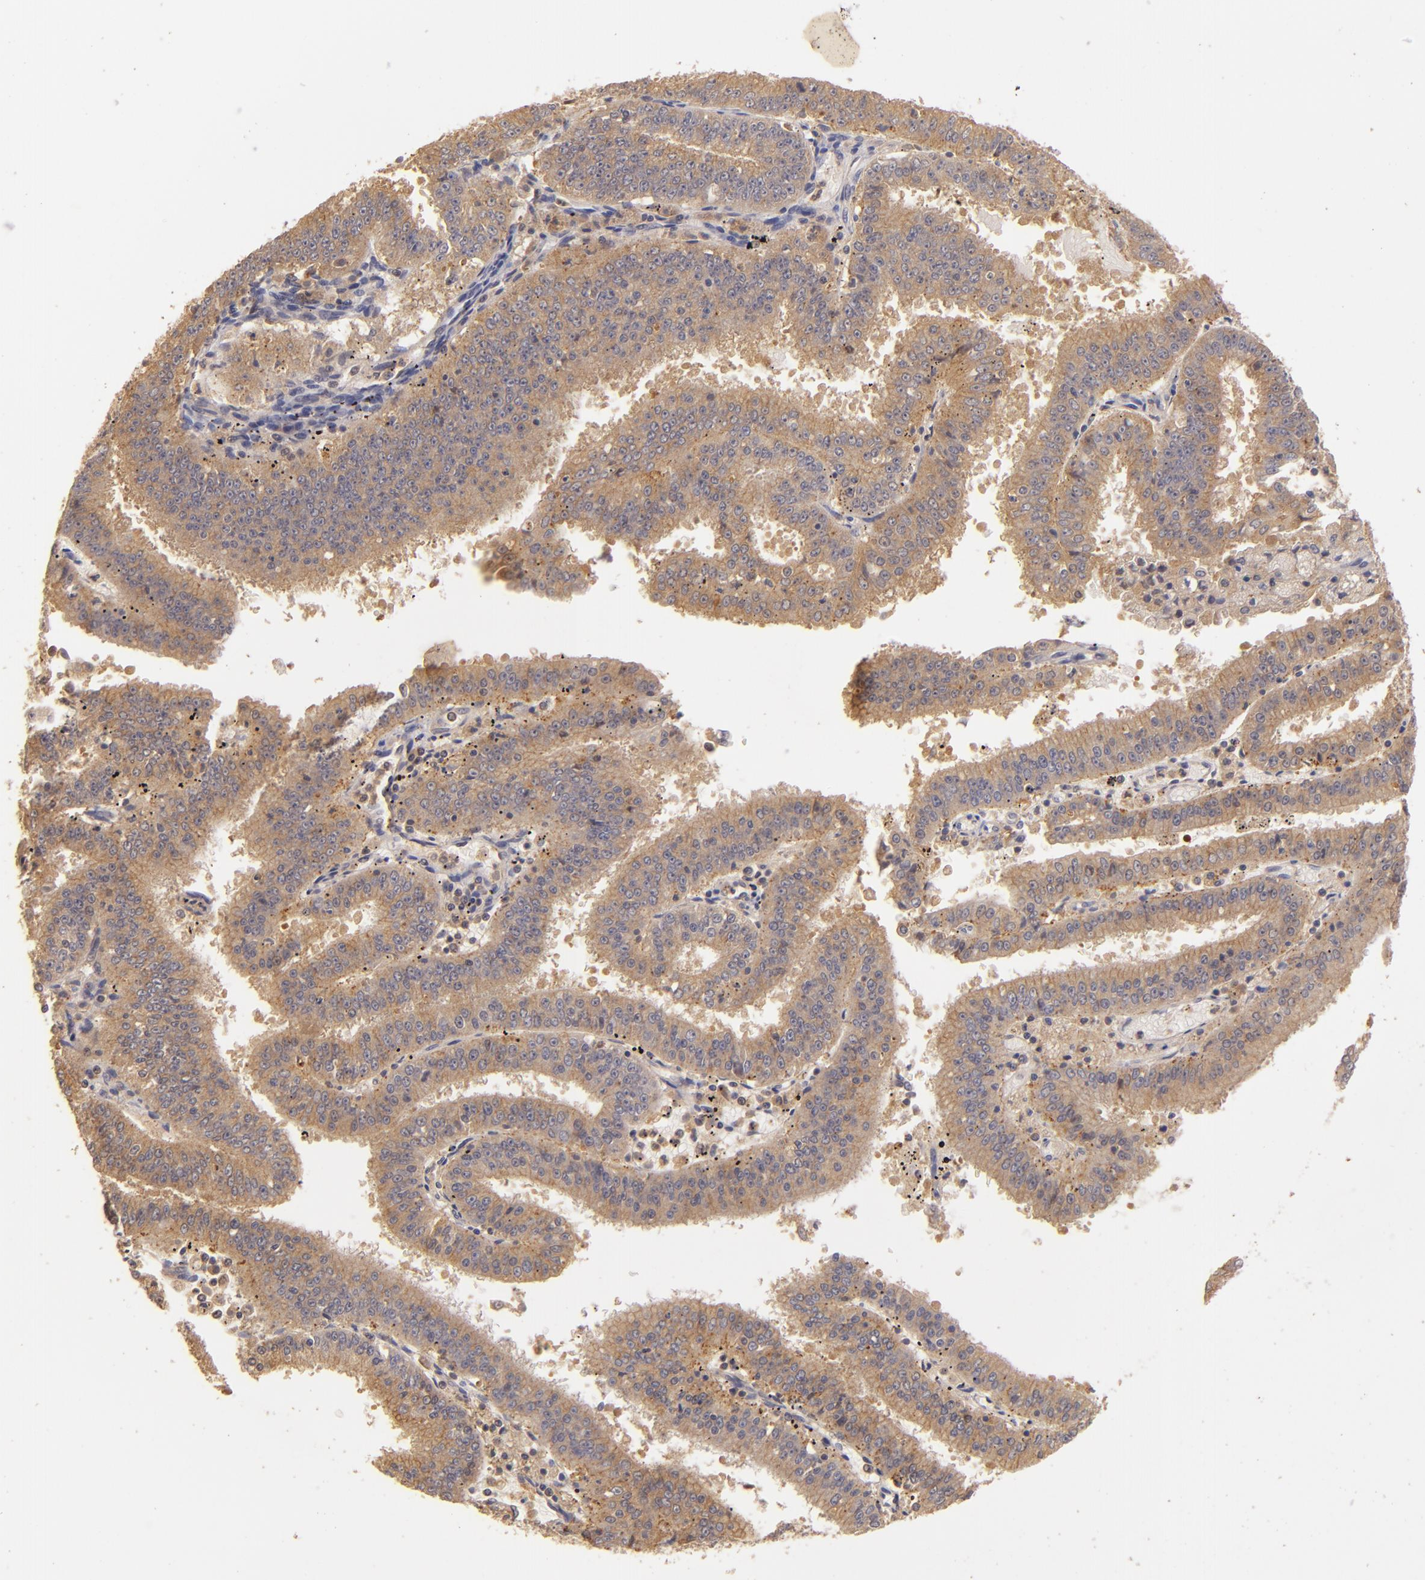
{"staining": {"intensity": "strong", "quantity": ">75%", "location": "cytoplasmic/membranous"}, "tissue": "endometrial cancer", "cell_type": "Tumor cells", "image_type": "cancer", "snomed": [{"axis": "morphology", "description": "Adenocarcinoma, NOS"}, {"axis": "topography", "description": "Endometrium"}], "caption": "Protein staining displays strong cytoplasmic/membranous expression in approximately >75% of tumor cells in adenocarcinoma (endometrial).", "gene": "PRKCD", "patient": {"sex": "female", "age": 66}}